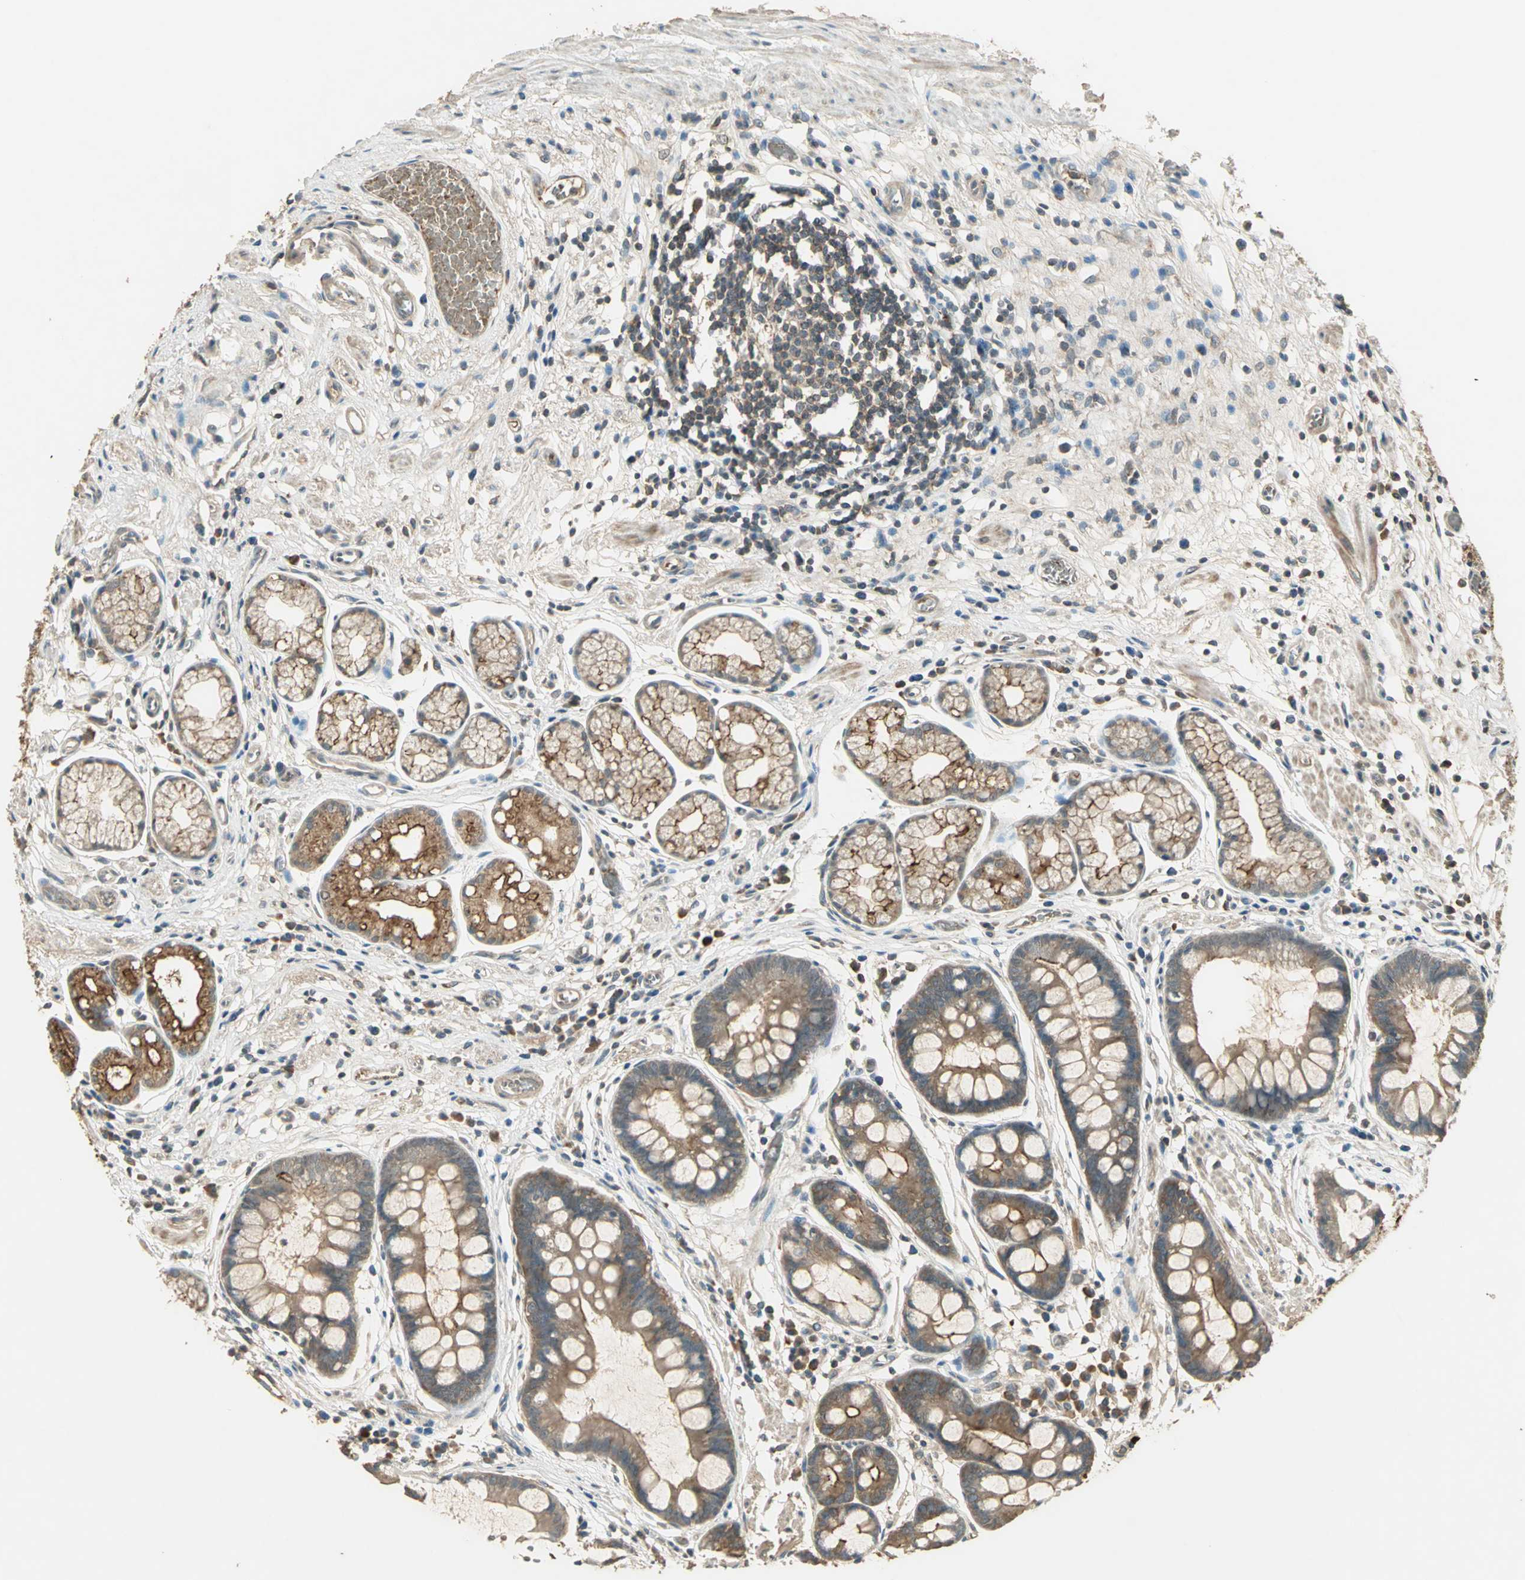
{"staining": {"intensity": "moderate", "quantity": ">75%", "location": "cytoplasmic/membranous"}, "tissue": "stomach", "cell_type": "Glandular cells", "image_type": "normal", "snomed": [{"axis": "morphology", "description": "Normal tissue, NOS"}, {"axis": "morphology", "description": "Inflammation, NOS"}, {"axis": "topography", "description": "Stomach, lower"}], "caption": "Immunohistochemical staining of benign stomach demonstrates medium levels of moderate cytoplasmic/membranous staining in about >75% of glandular cells. (brown staining indicates protein expression, while blue staining denotes nuclei).", "gene": "KEAP1", "patient": {"sex": "male", "age": 59}}